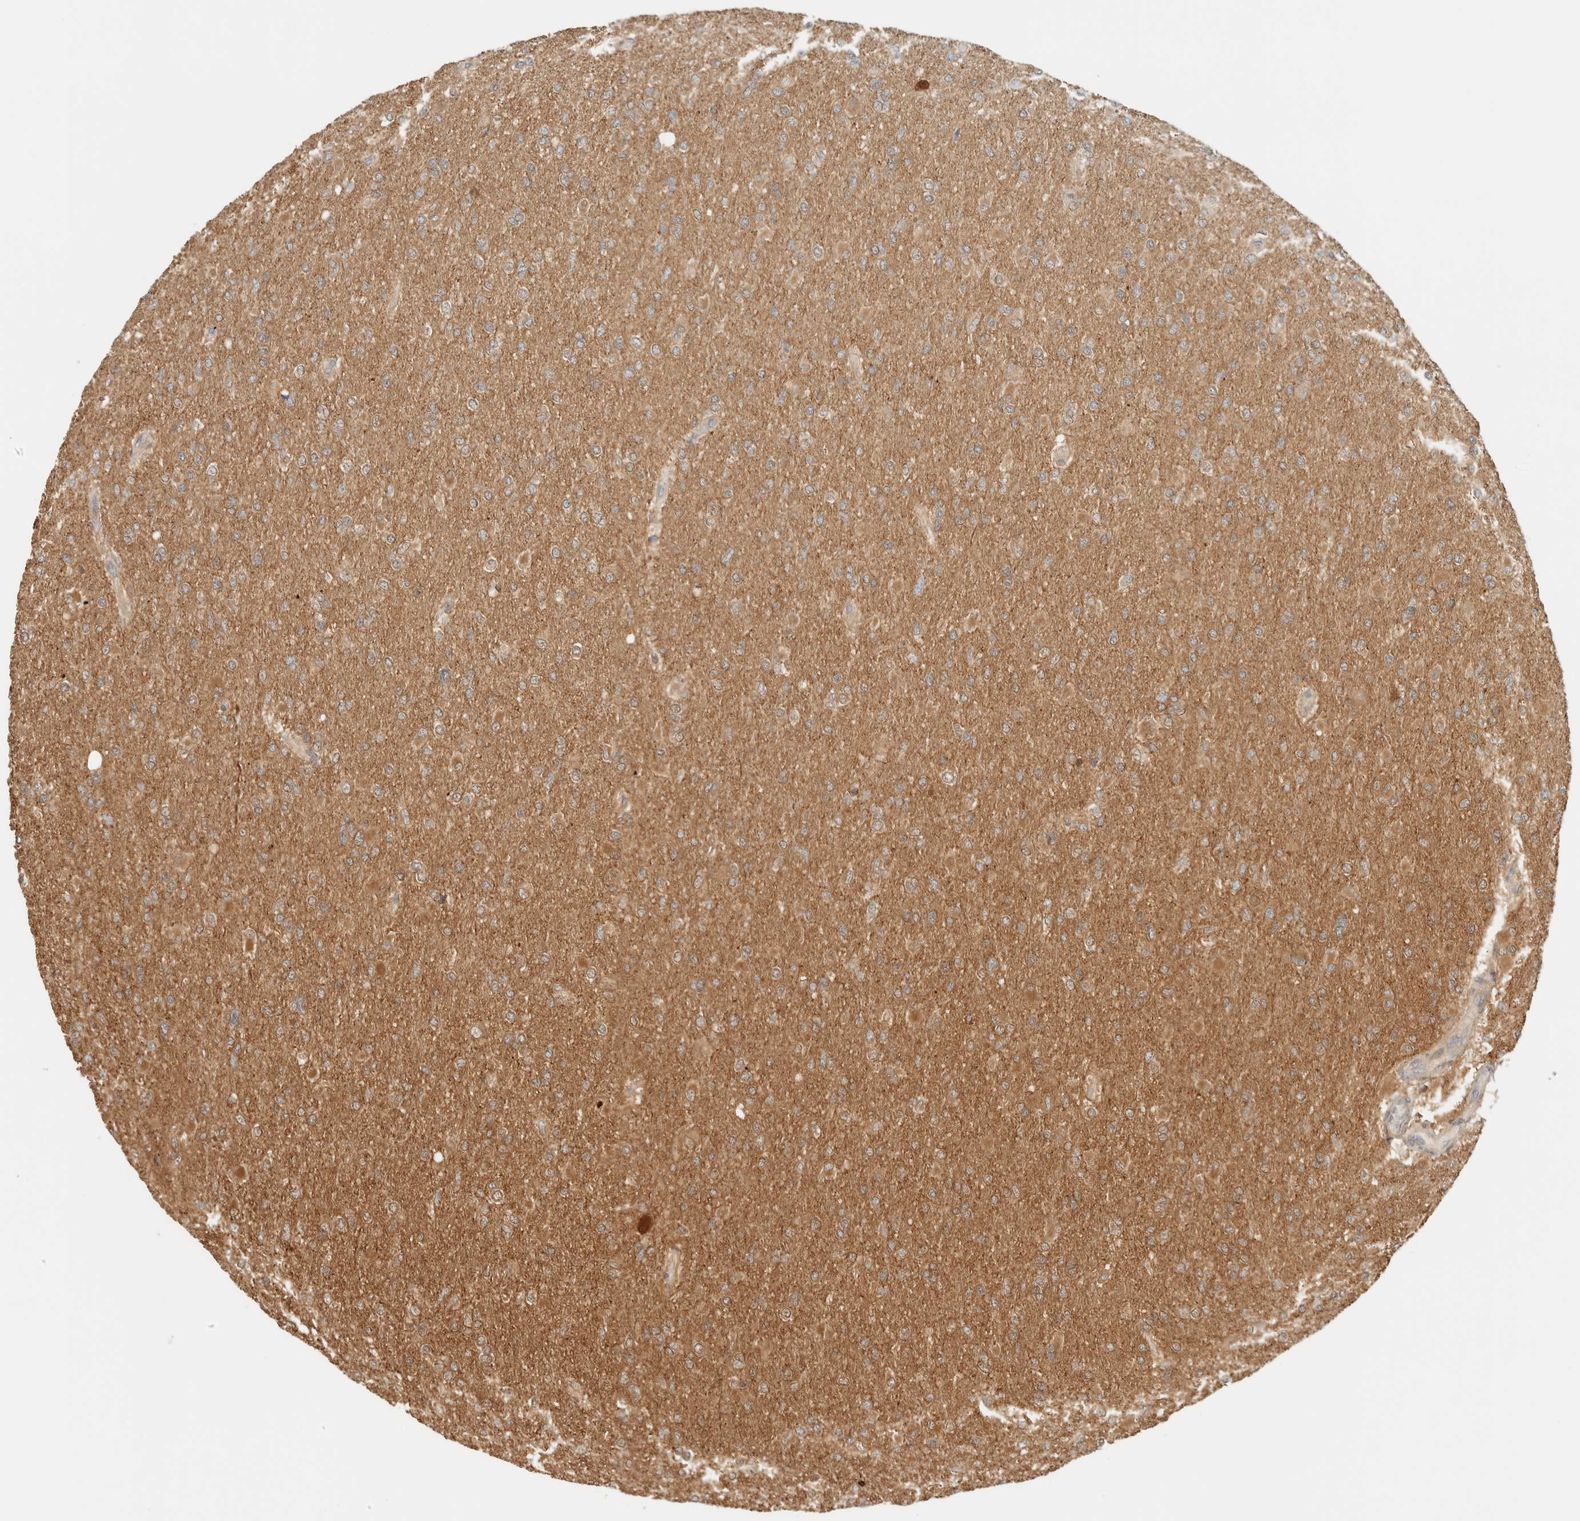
{"staining": {"intensity": "weak", "quantity": ">75%", "location": "cytoplasmic/membranous"}, "tissue": "glioma", "cell_type": "Tumor cells", "image_type": "cancer", "snomed": [{"axis": "morphology", "description": "Glioma, malignant, High grade"}, {"axis": "topography", "description": "Cerebral cortex"}], "caption": "A micrograph of glioma stained for a protein reveals weak cytoplasmic/membranous brown staining in tumor cells.", "gene": "ZBTB37", "patient": {"sex": "female", "age": 36}}